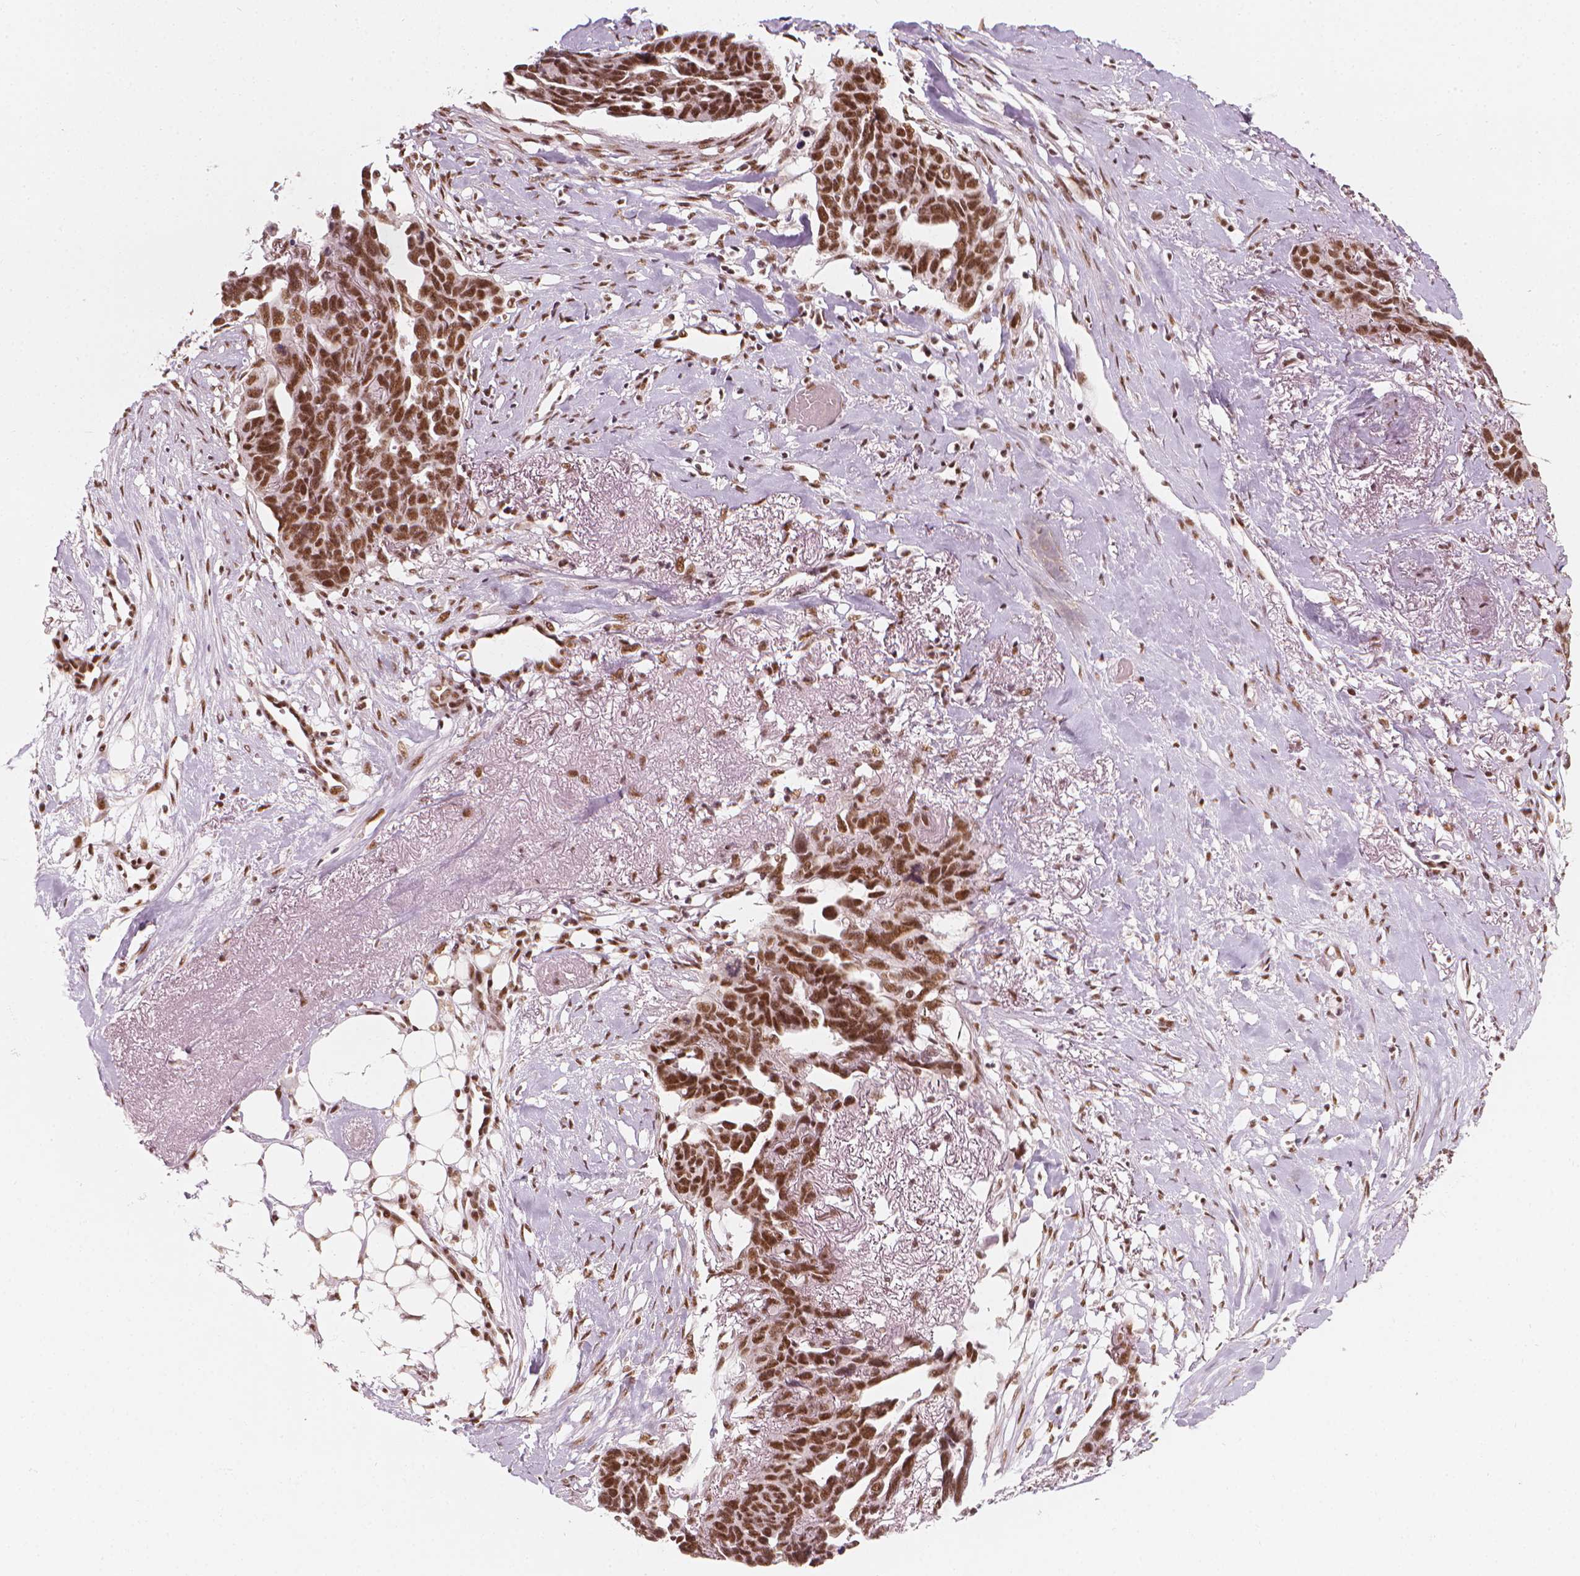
{"staining": {"intensity": "moderate", "quantity": ">75%", "location": "nuclear"}, "tissue": "ovarian cancer", "cell_type": "Tumor cells", "image_type": "cancer", "snomed": [{"axis": "morphology", "description": "Cystadenocarcinoma, serous, NOS"}, {"axis": "topography", "description": "Ovary"}], "caption": "Immunohistochemical staining of human ovarian cancer reveals medium levels of moderate nuclear expression in about >75% of tumor cells.", "gene": "ELF2", "patient": {"sex": "female", "age": 69}}